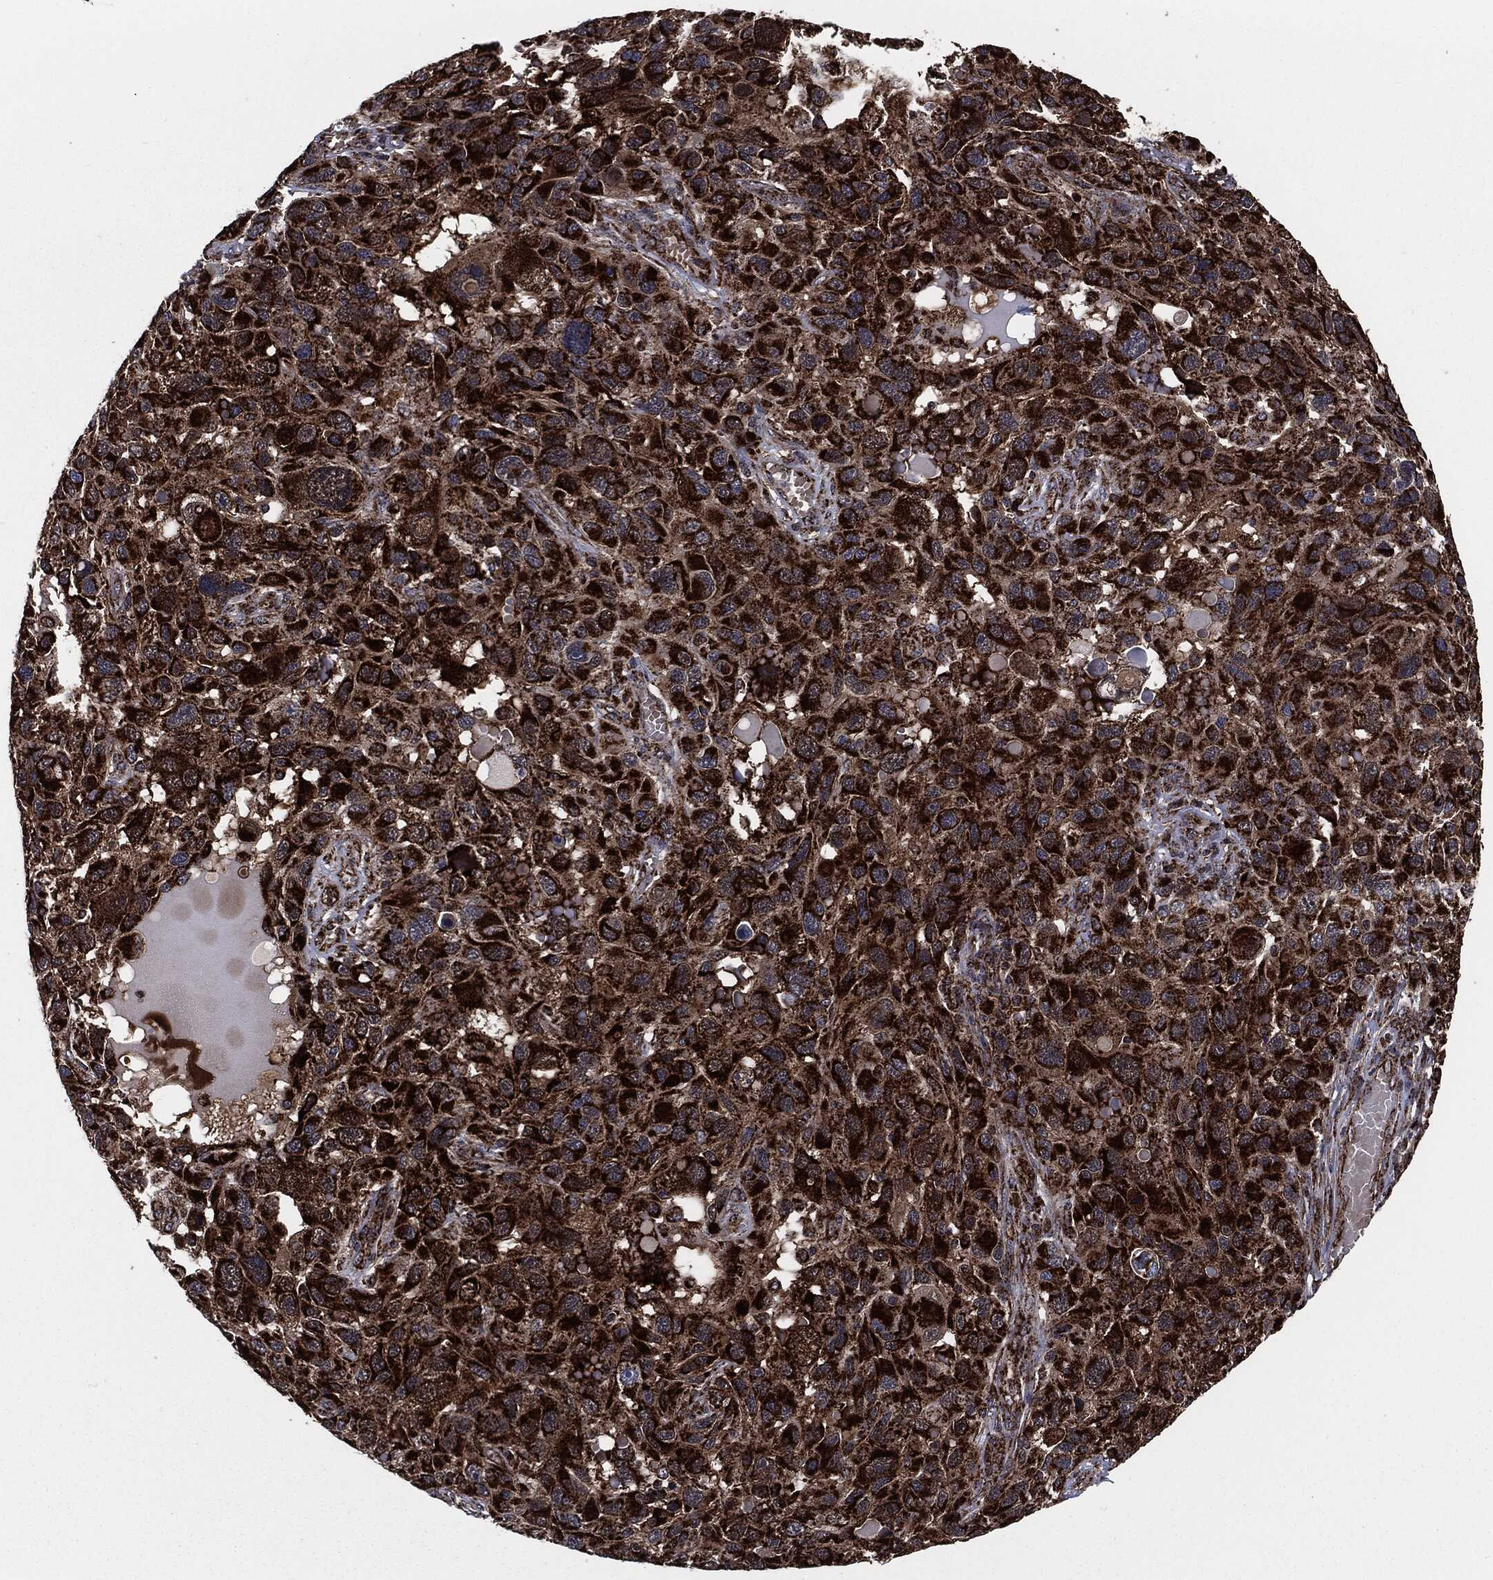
{"staining": {"intensity": "strong", "quantity": ">75%", "location": "cytoplasmic/membranous"}, "tissue": "melanoma", "cell_type": "Tumor cells", "image_type": "cancer", "snomed": [{"axis": "morphology", "description": "Malignant melanoma, NOS"}, {"axis": "topography", "description": "Skin"}], "caption": "Tumor cells reveal strong cytoplasmic/membranous positivity in about >75% of cells in melanoma. (DAB (3,3'-diaminobenzidine) = brown stain, brightfield microscopy at high magnification).", "gene": "FH", "patient": {"sex": "male", "age": 53}}